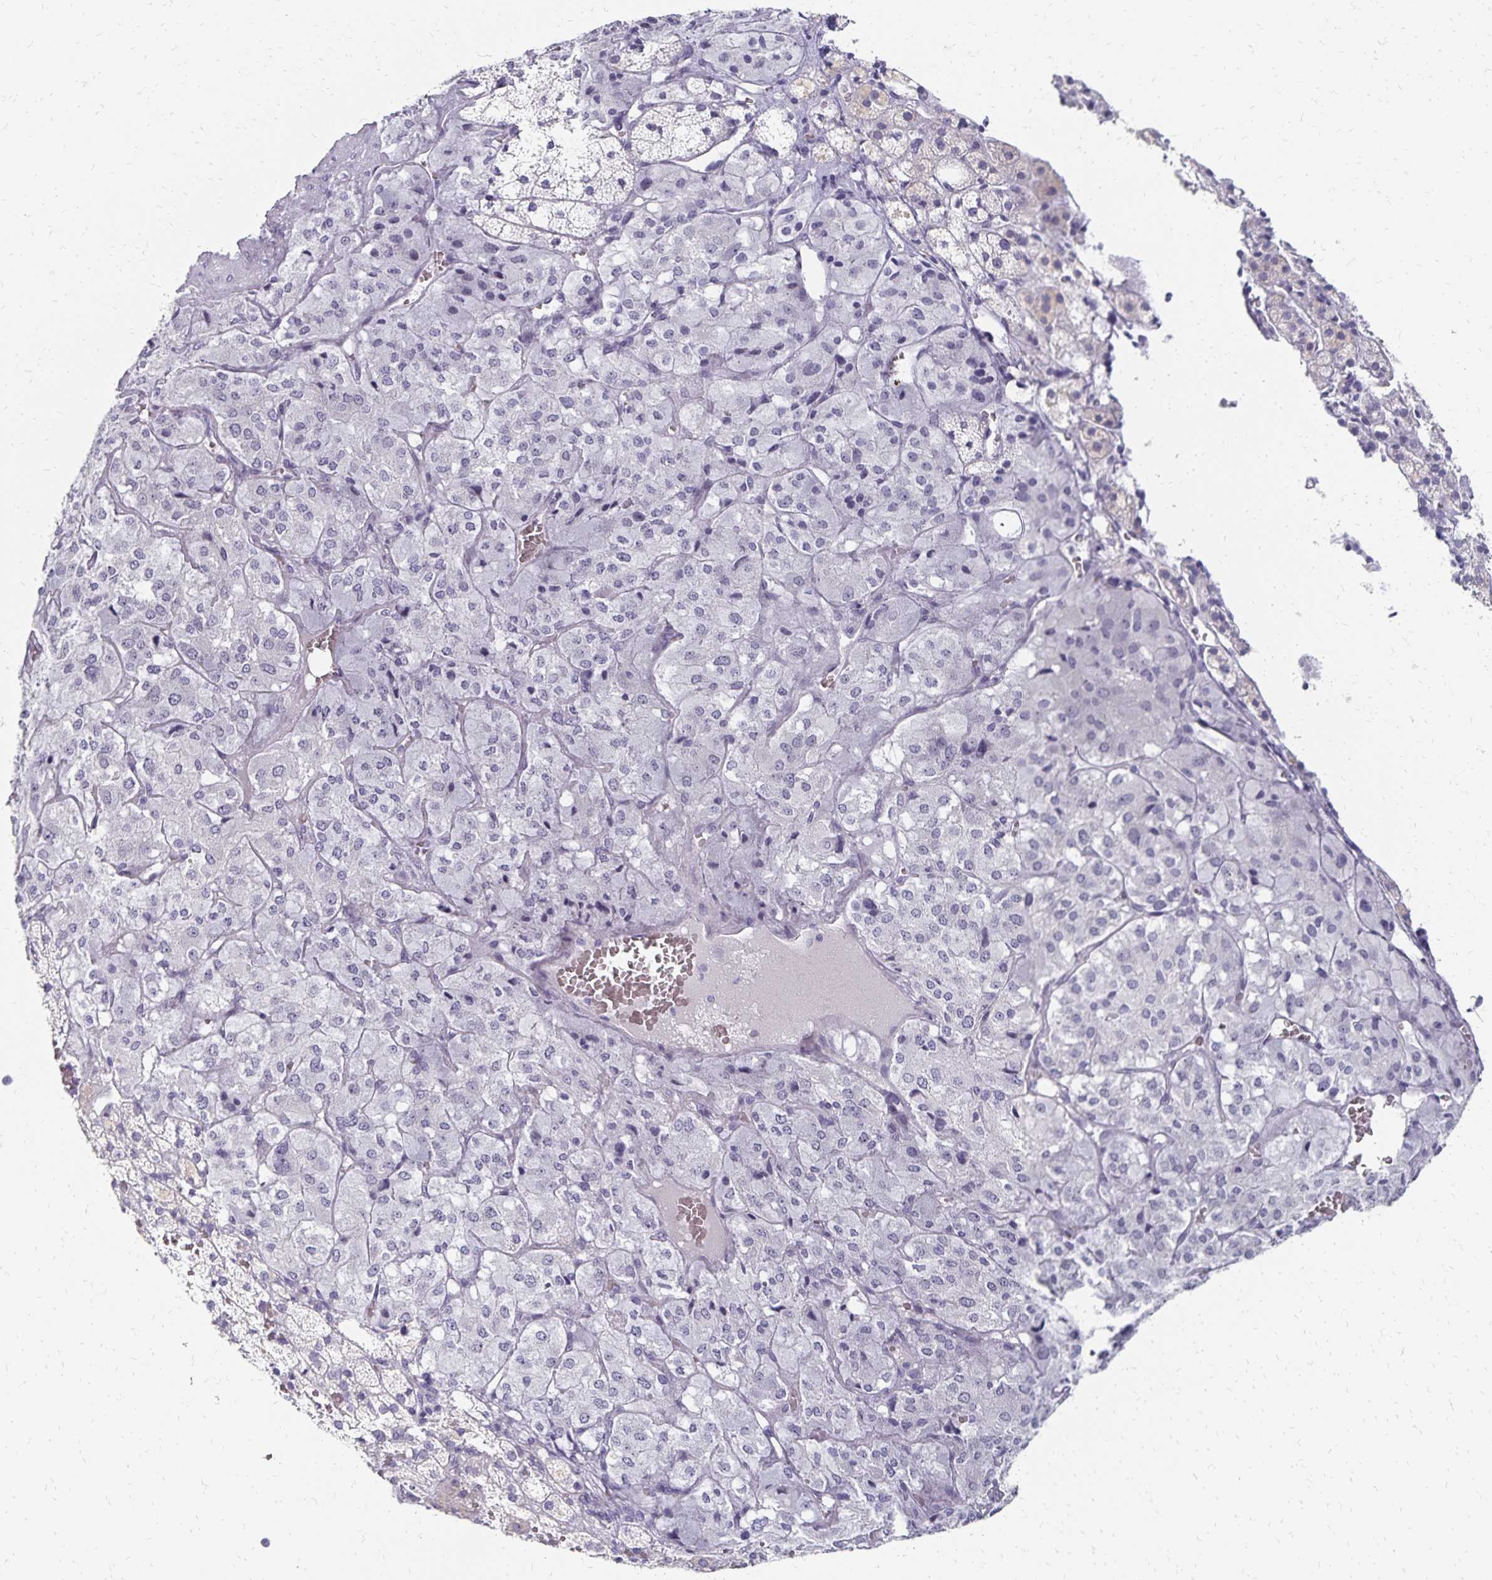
{"staining": {"intensity": "negative", "quantity": "none", "location": "none"}, "tissue": "adrenal gland", "cell_type": "Glandular cells", "image_type": "normal", "snomed": [{"axis": "morphology", "description": "Normal tissue, NOS"}, {"axis": "topography", "description": "Adrenal gland"}], "caption": "Glandular cells are negative for brown protein staining in benign adrenal gland. (DAB IHC, high magnification).", "gene": "GIP", "patient": {"sex": "male", "age": 53}}